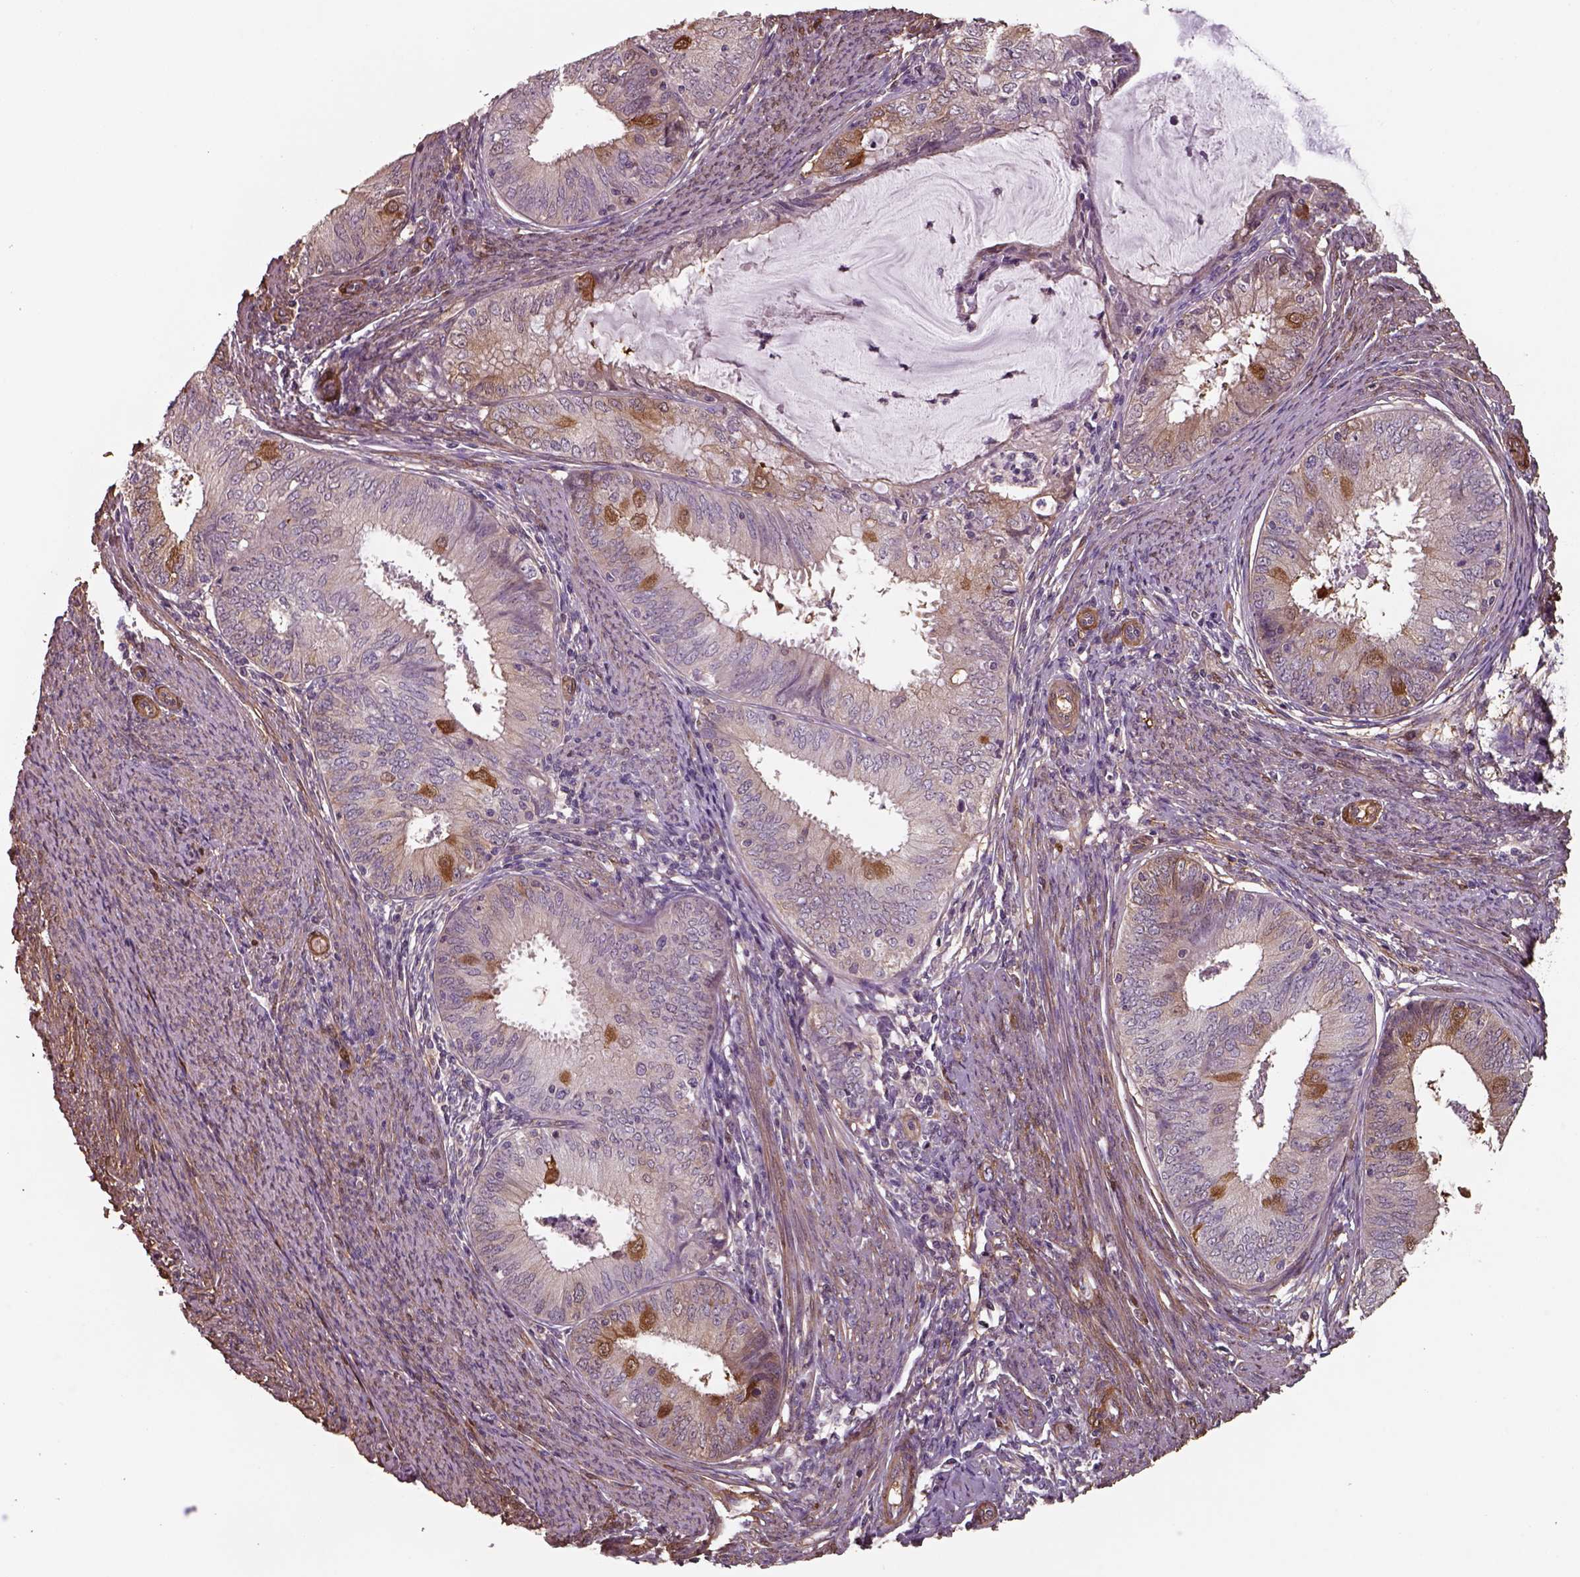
{"staining": {"intensity": "strong", "quantity": "<25%", "location": "cytoplasmic/membranous"}, "tissue": "endometrial cancer", "cell_type": "Tumor cells", "image_type": "cancer", "snomed": [{"axis": "morphology", "description": "Adenocarcinoma, NOS"}, {"axis": "topography", "description": "Endometrium"}], "caption": "Immunohistochemical staining of human adenocarcinoma (endometrial) displays medium levels of strong cytoplasmic/membranous protein staining in about <25% of tumor cells.", "gene": "ISYNA1", "patient": {"sex": "female", "age": 57}}